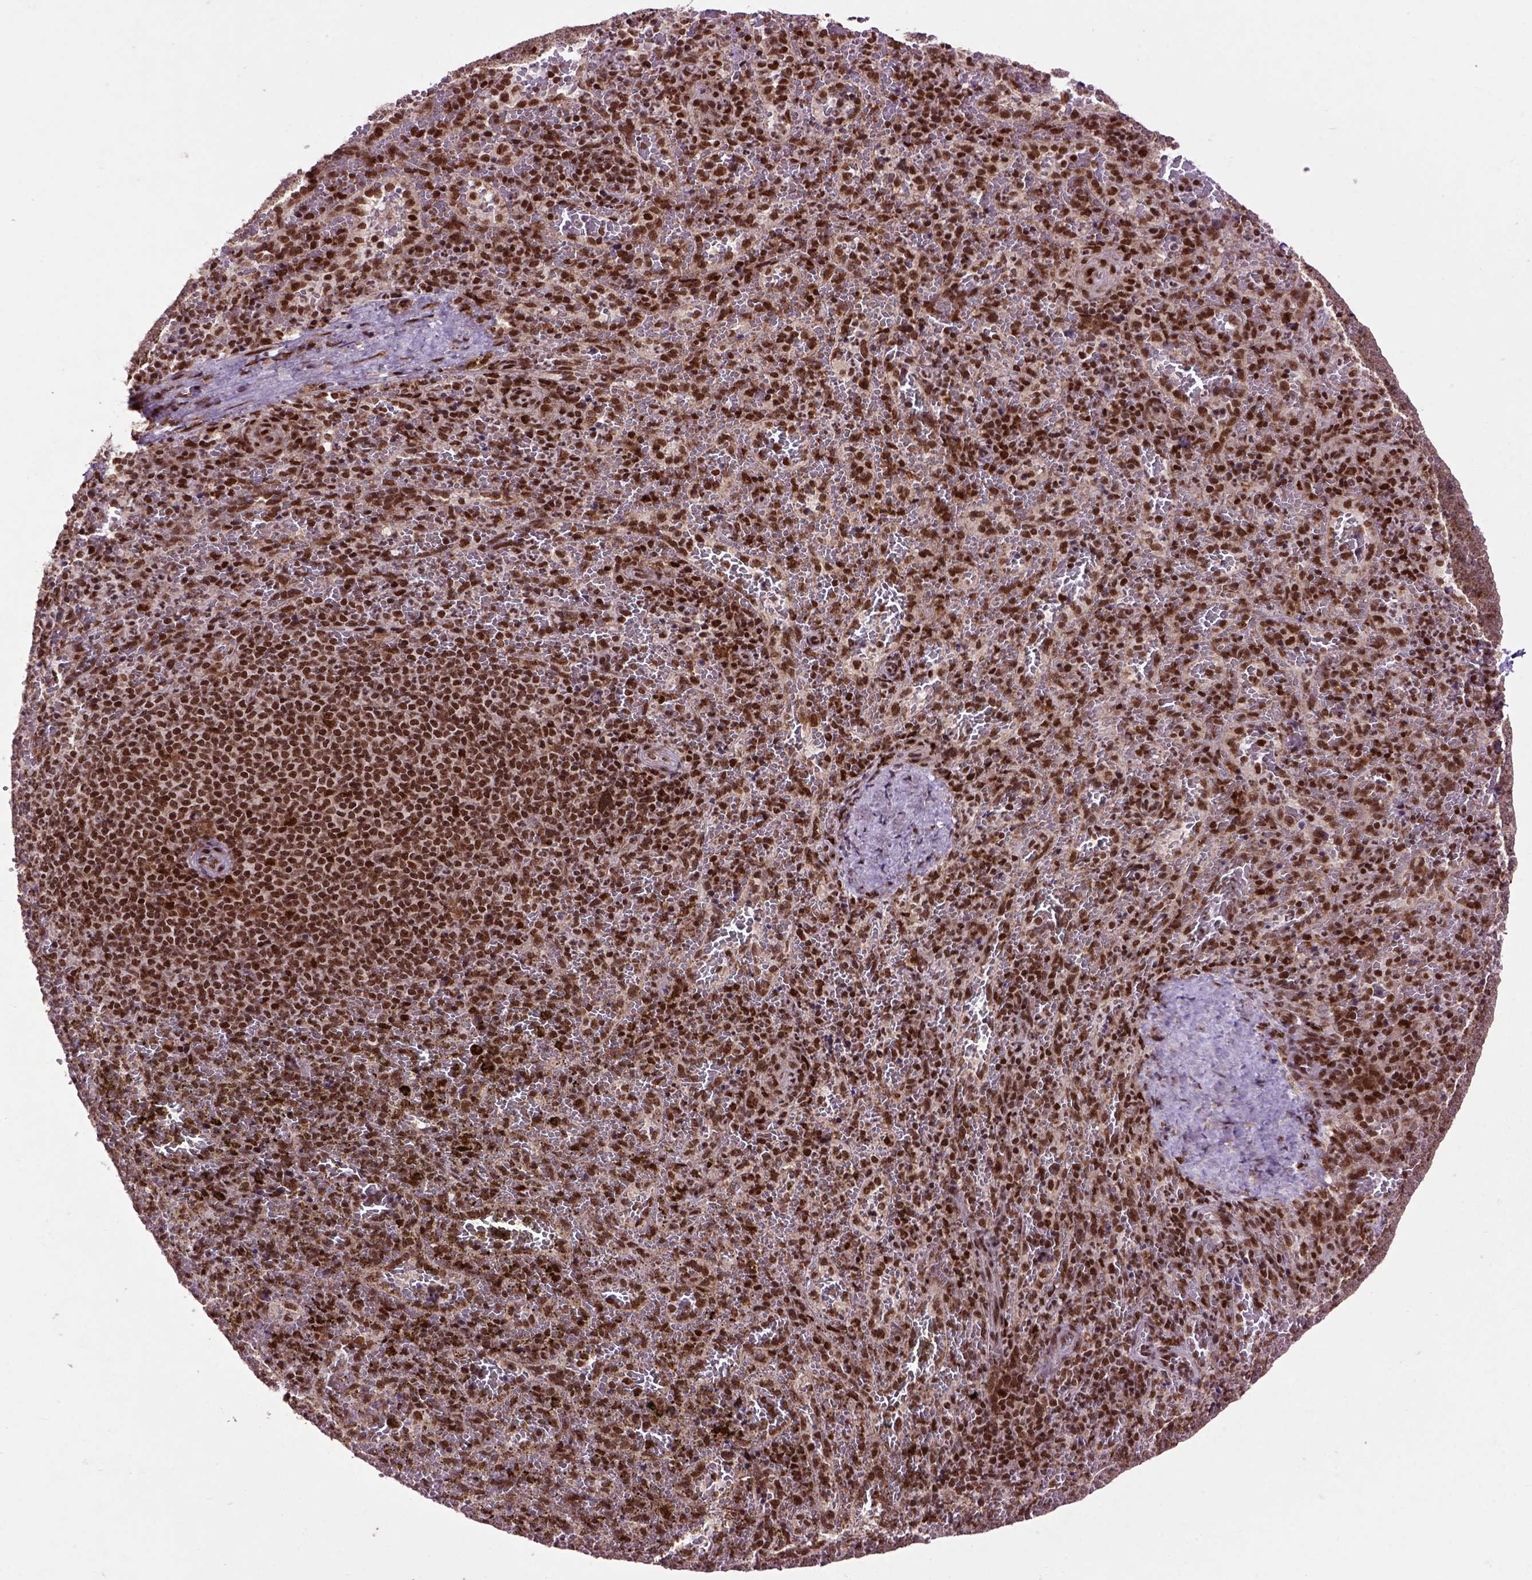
{"staining": {"intensity": "strong", "quantity": ">75%", "location": "nuclear"}, "tissue": "spleen", "cell_type": "Cells in red pulp", "image_type": "normal", "snomed": [{"axis": "morphology", "description": "Normal tissue, NOS"}, {"axis": "topography", "description": "Spleen"}], "caption": "Normal spleen displays strong nuclear staining in about >75% of cells in red pulp, visualized by immunohistochemistry. (IHC, brightfield microscopy, high magnification).", "gene": "CELF1", "patient": {"sex": "female", "age": 50}}